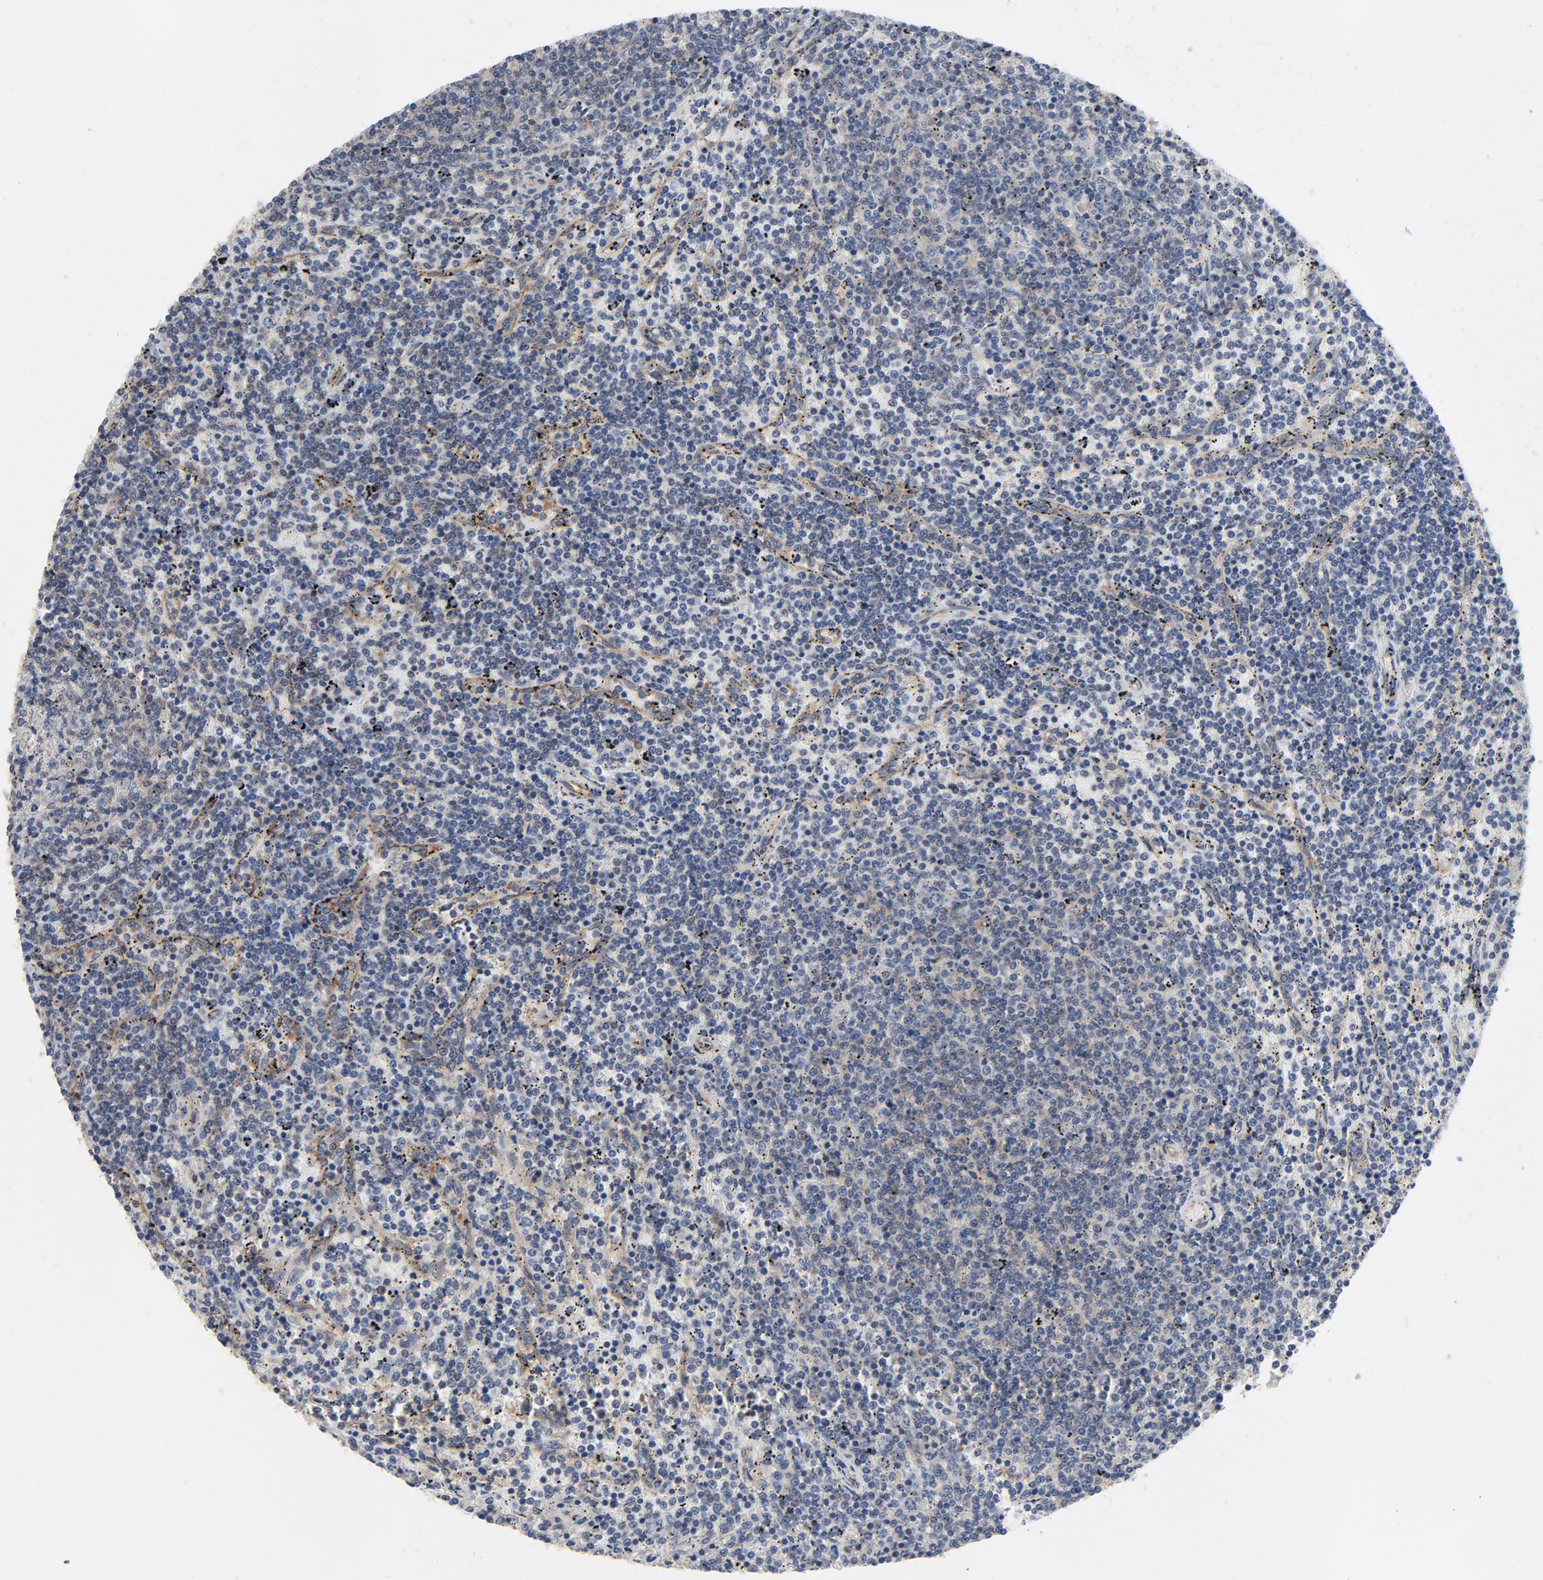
{"staining": {"intensity": "weak", "quantity": "25%-75%", "location": "cytoplasmic/membranous"}, "tissue": "lymphoma", "cell_type": "Tumor cells", "image_type": "cancer", "snomed": [{"axis": "morphology", "description": "Malignant lymphoma, non-Hodgkin's type, Low grade"}, {"axis": "topography", "description": "Spleen"}], "caption": "Malignant lymphoma, non-Hodgkin's type (low-grade) tissue shows weak cytoplasmic/membranous positivity in approximately 25%-75% of tumor cells", "gene": "DYNLT3", "patient": {"sex": "female", "age": 50}}